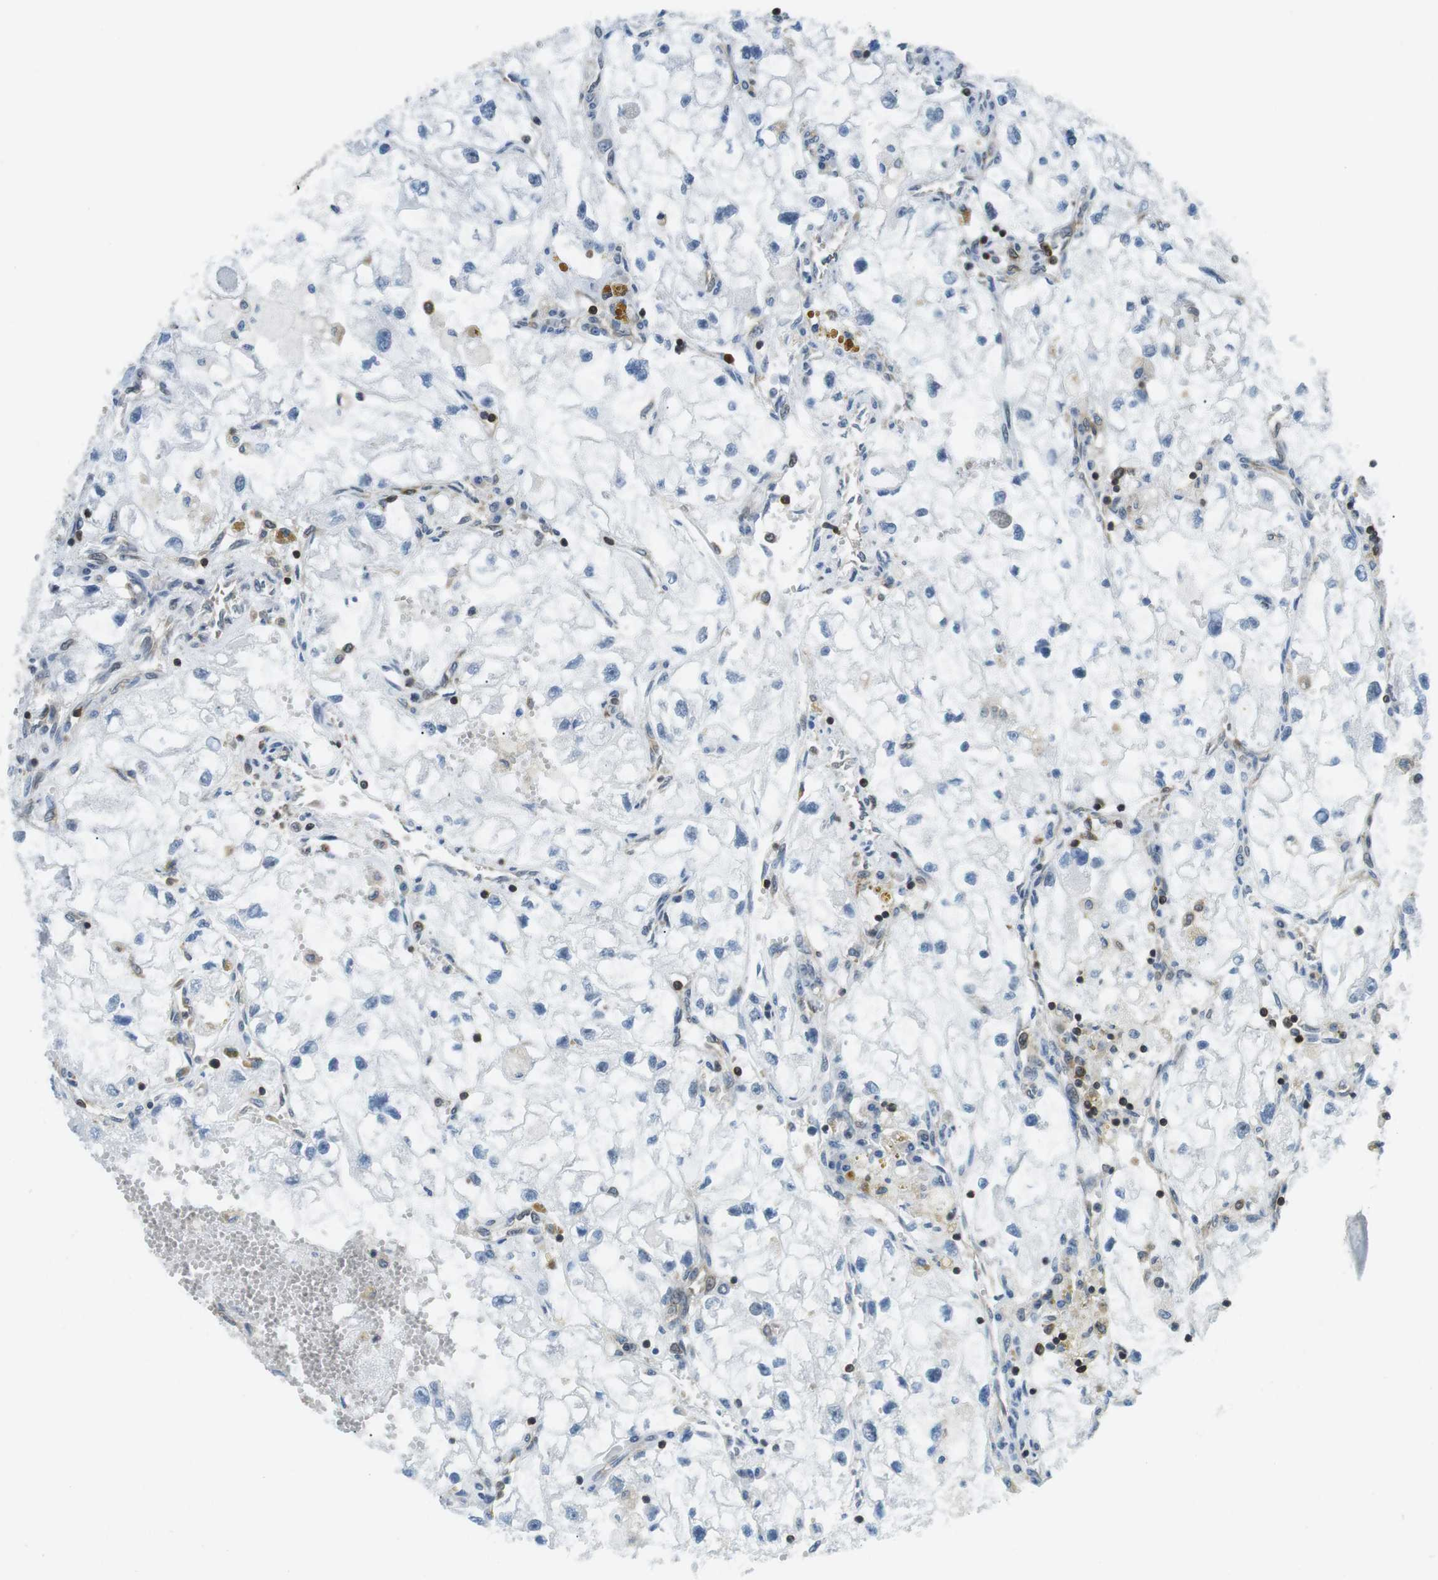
{"staining": {"intensity": "negative", "quantity": "none", "location": "none"}, "tissue": "renal cancer", "cell_type": "Tumor cells", "image_type": "cancer", "snomed": [{"axis": "morphology", "description": "Adenocarcinoma, NOS"}, {"axis": "topography", "description": "Kidney"}], "caption": "Human renal cancer stained for a protein using immunohistochemistry shows no positivity in tumor cells.", "gene": "STK10", "patient": {"sex": "female", "age": 70}}